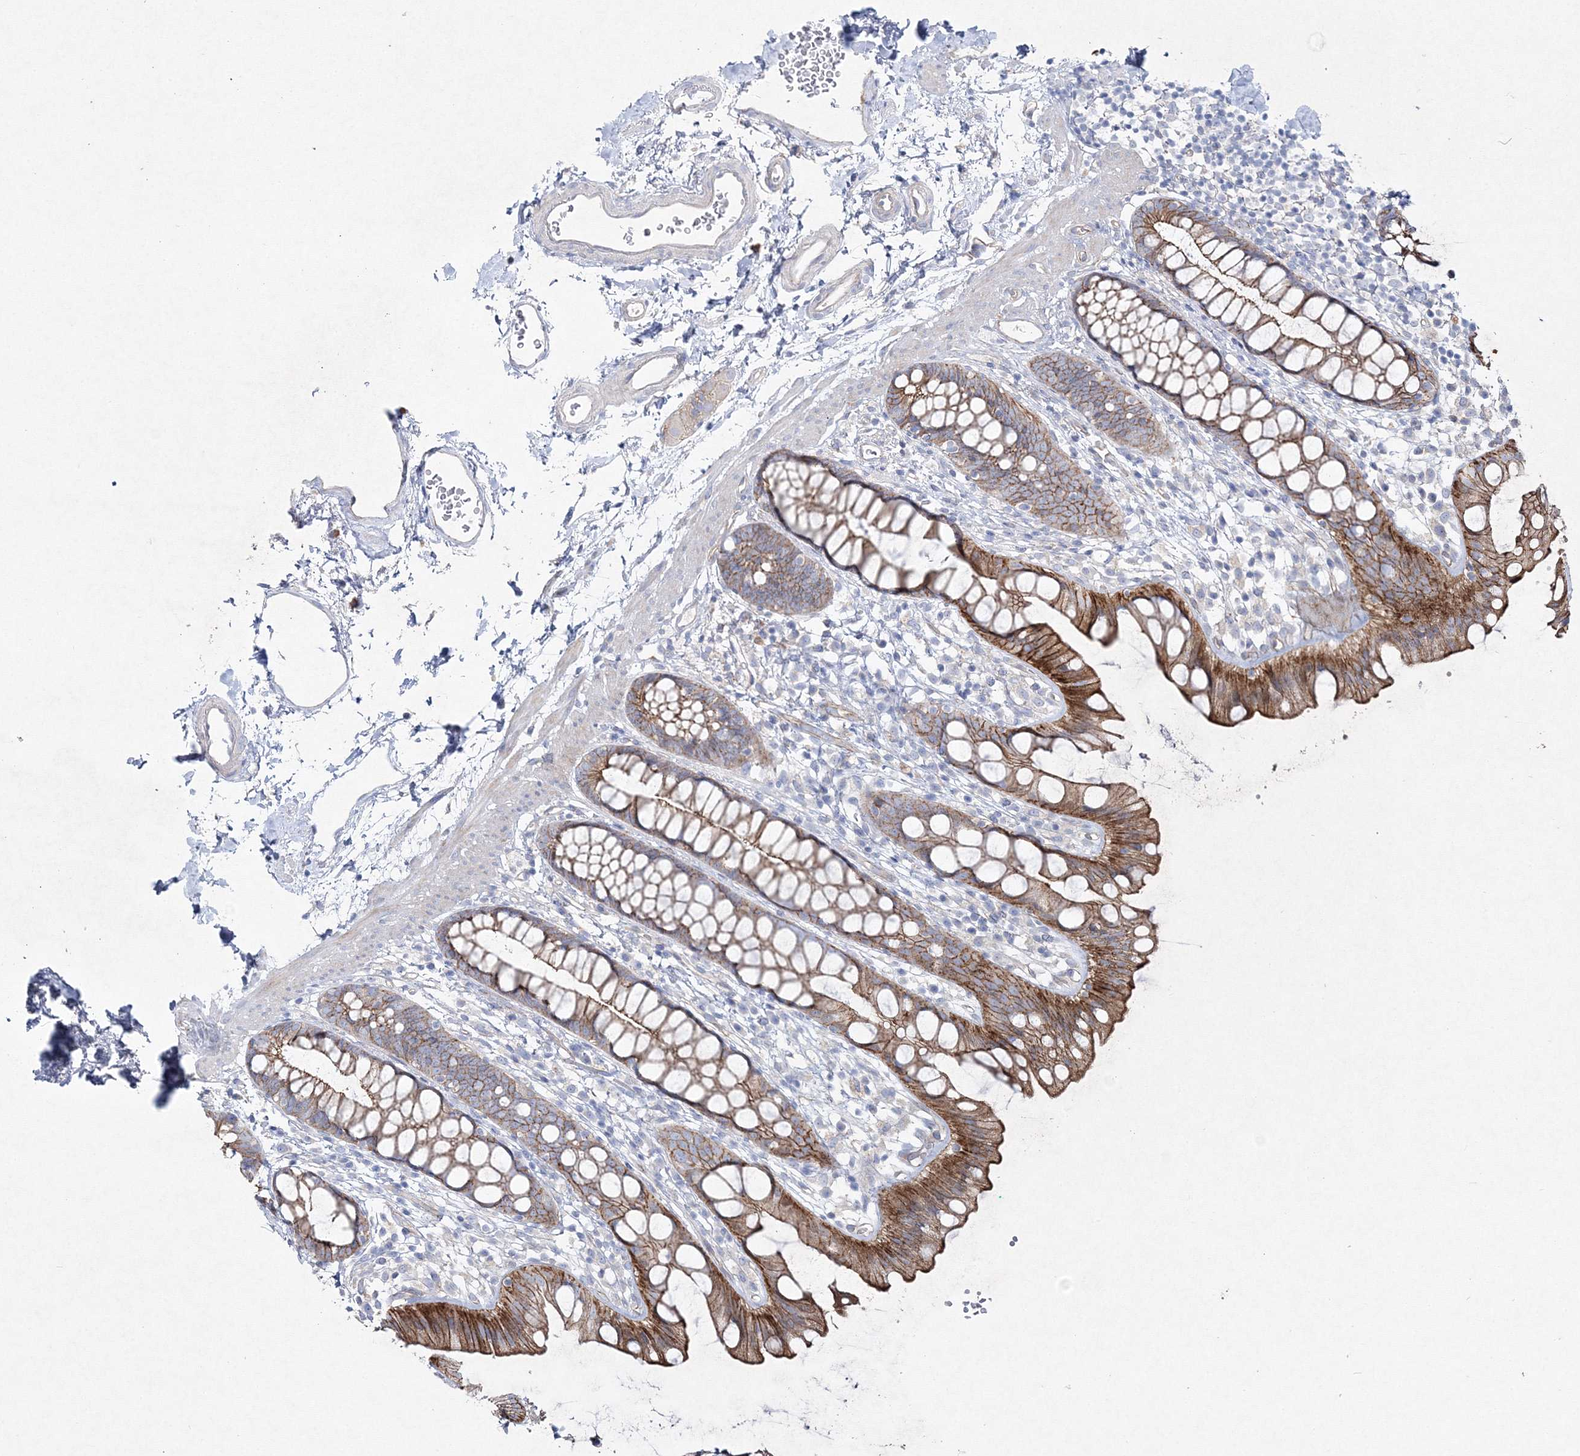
{"staining": {"intensity": "moderate", "quantity": ">75%", "location": "cytoplasmic/membranous"}, "tissue": "rectum", "cell_type": "Glandular cells", "image_type": "normal", "snomed": [{"axis": "morphology", "description": "Normal tissue, NOS"}, {"axis": "topography", "description": "Rectum"}], "caption": "Immunohistochemistry of normal rectum displays medium levels of moderate cytoplasmic/membranous positivity in about >75% of glandular cells. Immunohistochemistry (ihc) stains the protein of interest in brown and the nuclei are stained blue.", "gene": "NAA40", "patient": {"sex": "female", "age": 65}}